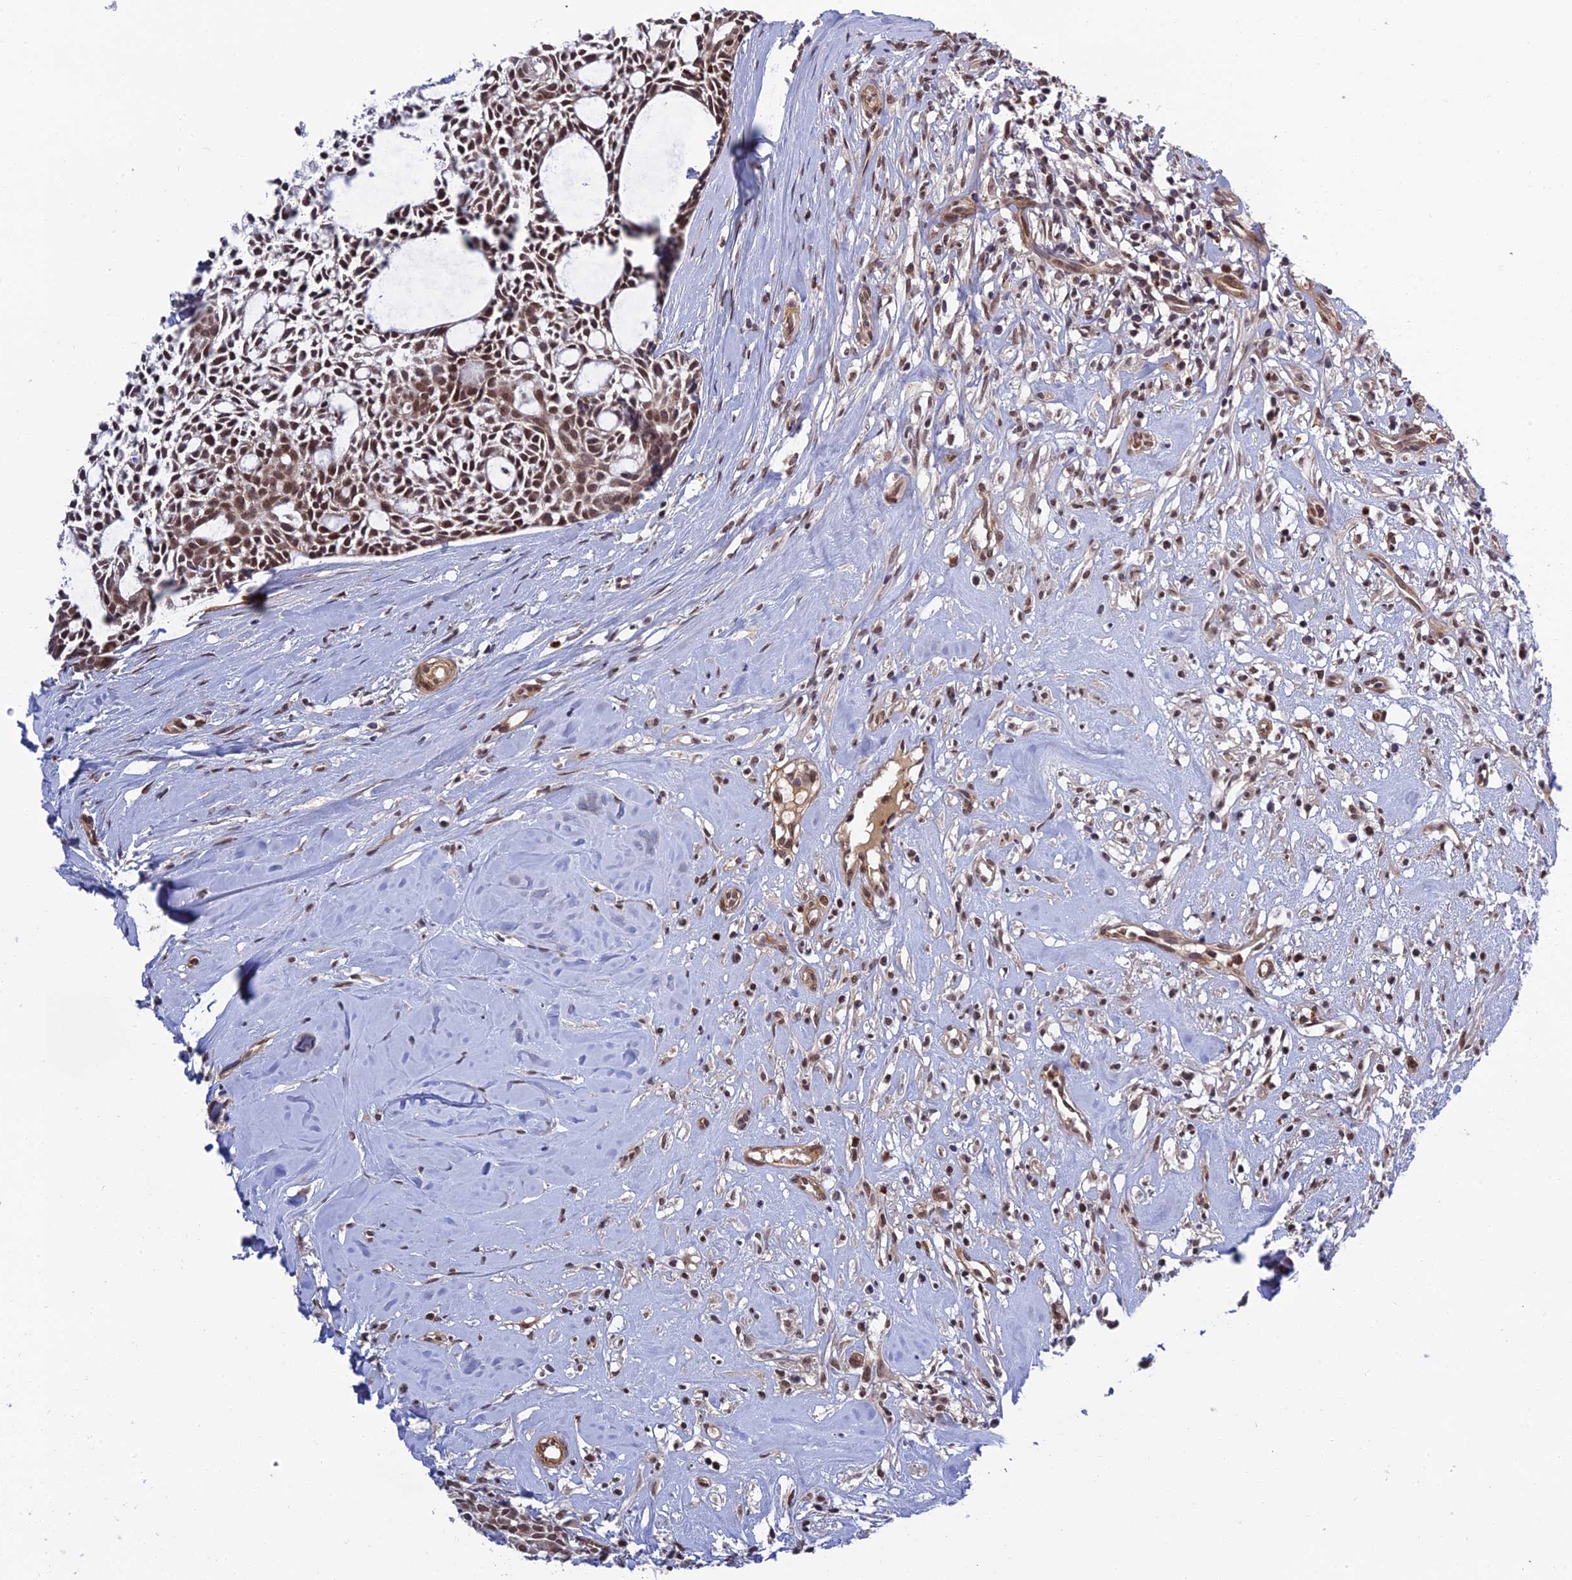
{"staining": {"intensity": "moderate", "quantity": ">75%", "location": "nuclear"}, "tissue": "head and neck cancer", "cell_type": "Tumor cells", "image_type": "cancer", "snomed": [{"axis": "morphology", "description": "Adenocarcinoma, NOS"}, {"axis": "topography", "description": "Subcutis"}, {"axis": "topography", "description": "Head-Neck"}], "caption": "This is a histology image of immunohistochemistry (IHC) staining of head and neck cancer (adenocarcinoma), which shows moderate positivity in the nuclear of tumor cells.", "gene": "REXO1", "patient": {"sex": "female", "age": 73}}